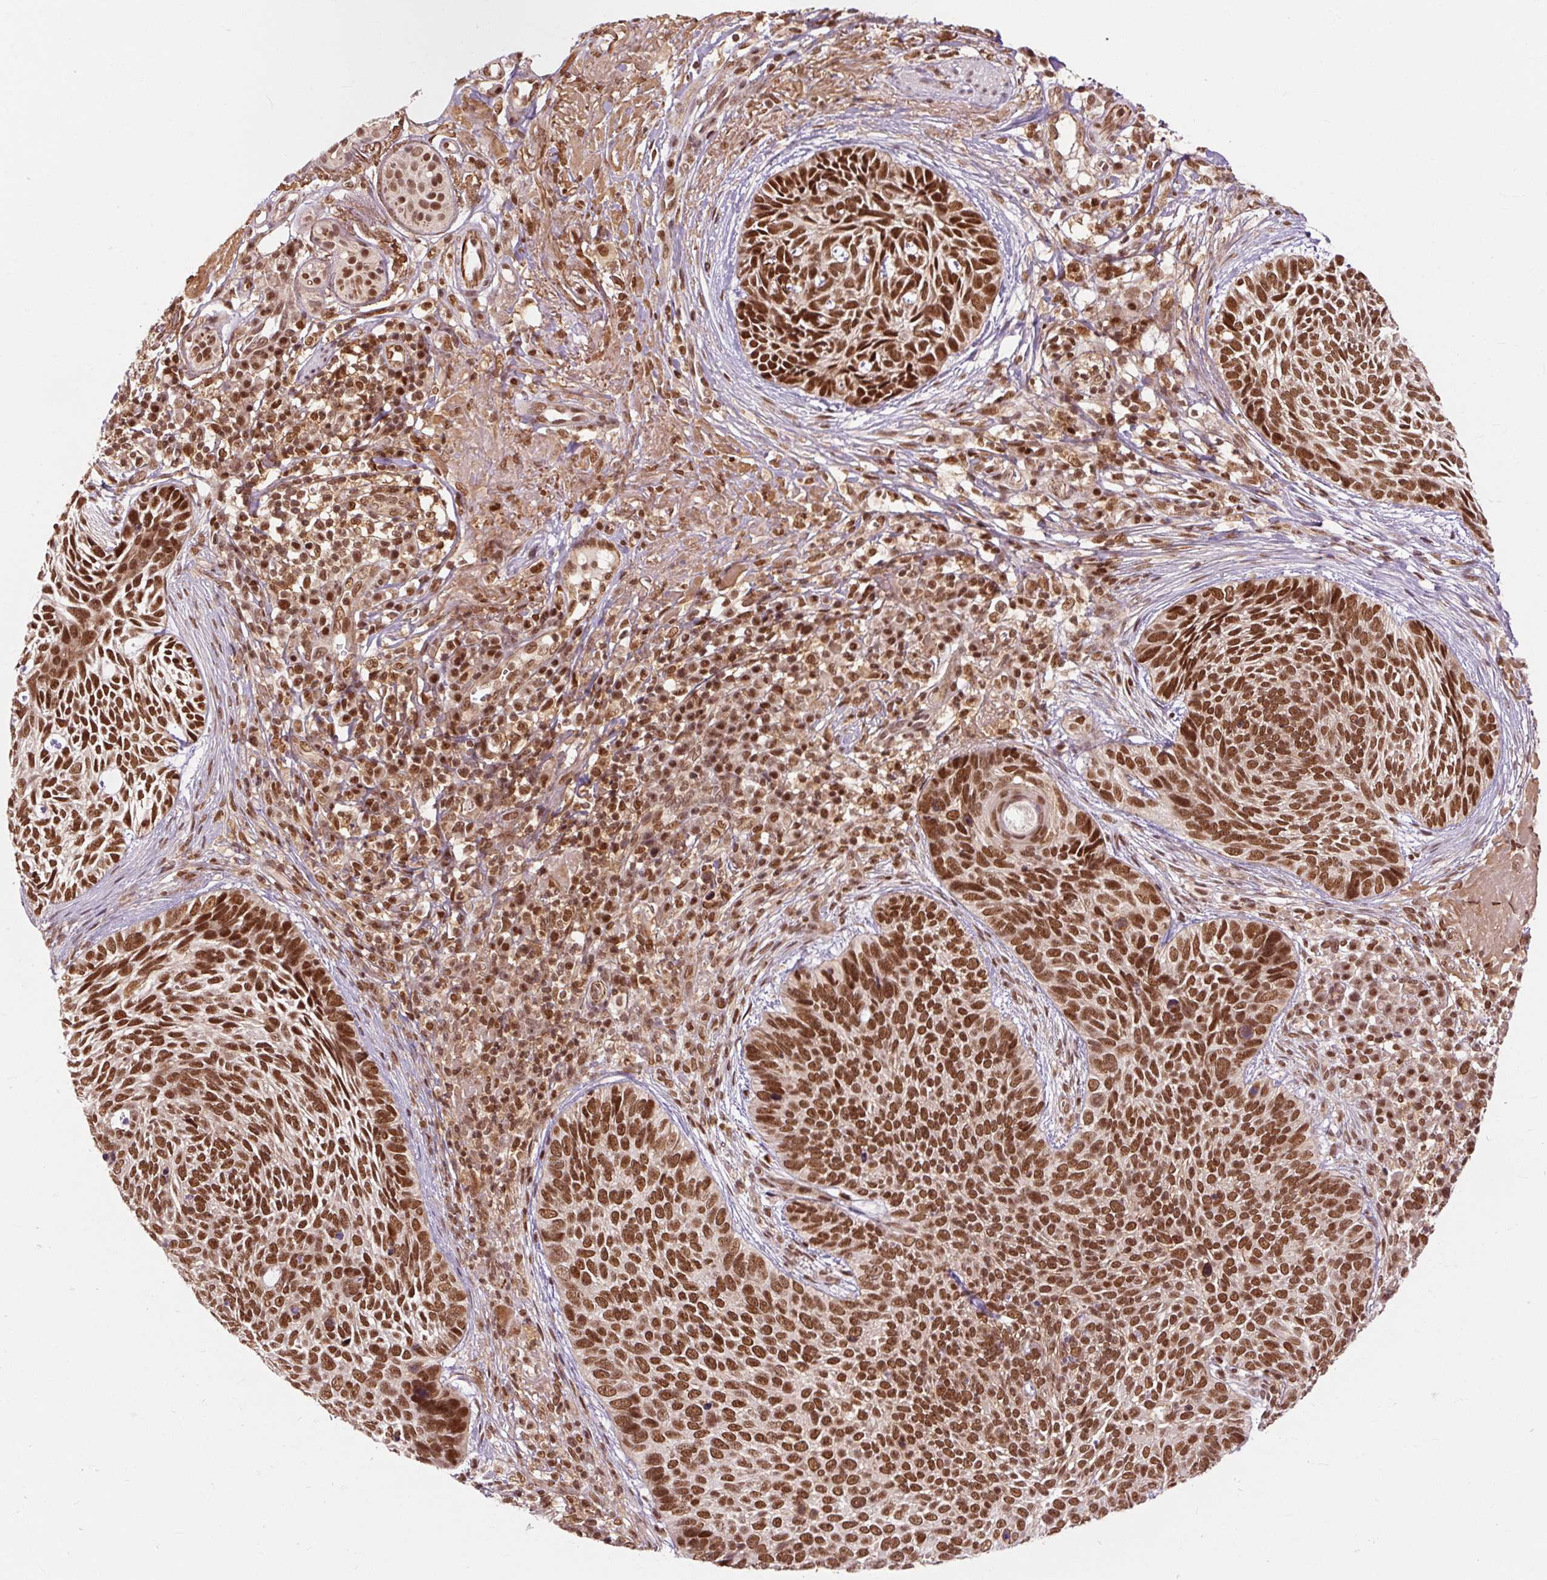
{"staining": {"intensity": "strong", "quantity": ">75%", "location": "nuclear"}, "tissue": "skin cancer", "cell_type": "Tumor cells", "image_type": "cancer", "snomed": [{"axis": "morphology", "description": "Basal cell carcinoma"}, {"axis": "topography", "description": "Skin"}, {"axis": "topography", "description": "Skin of face"}], "caption": "The micrograph exhibits staining of basal cell carcinoma (skin), revealing strong nuclear protein expression (brown color) within tumor cells.", "gene": "CSTF1", "patient": {"sex": "female", "age": 95}}